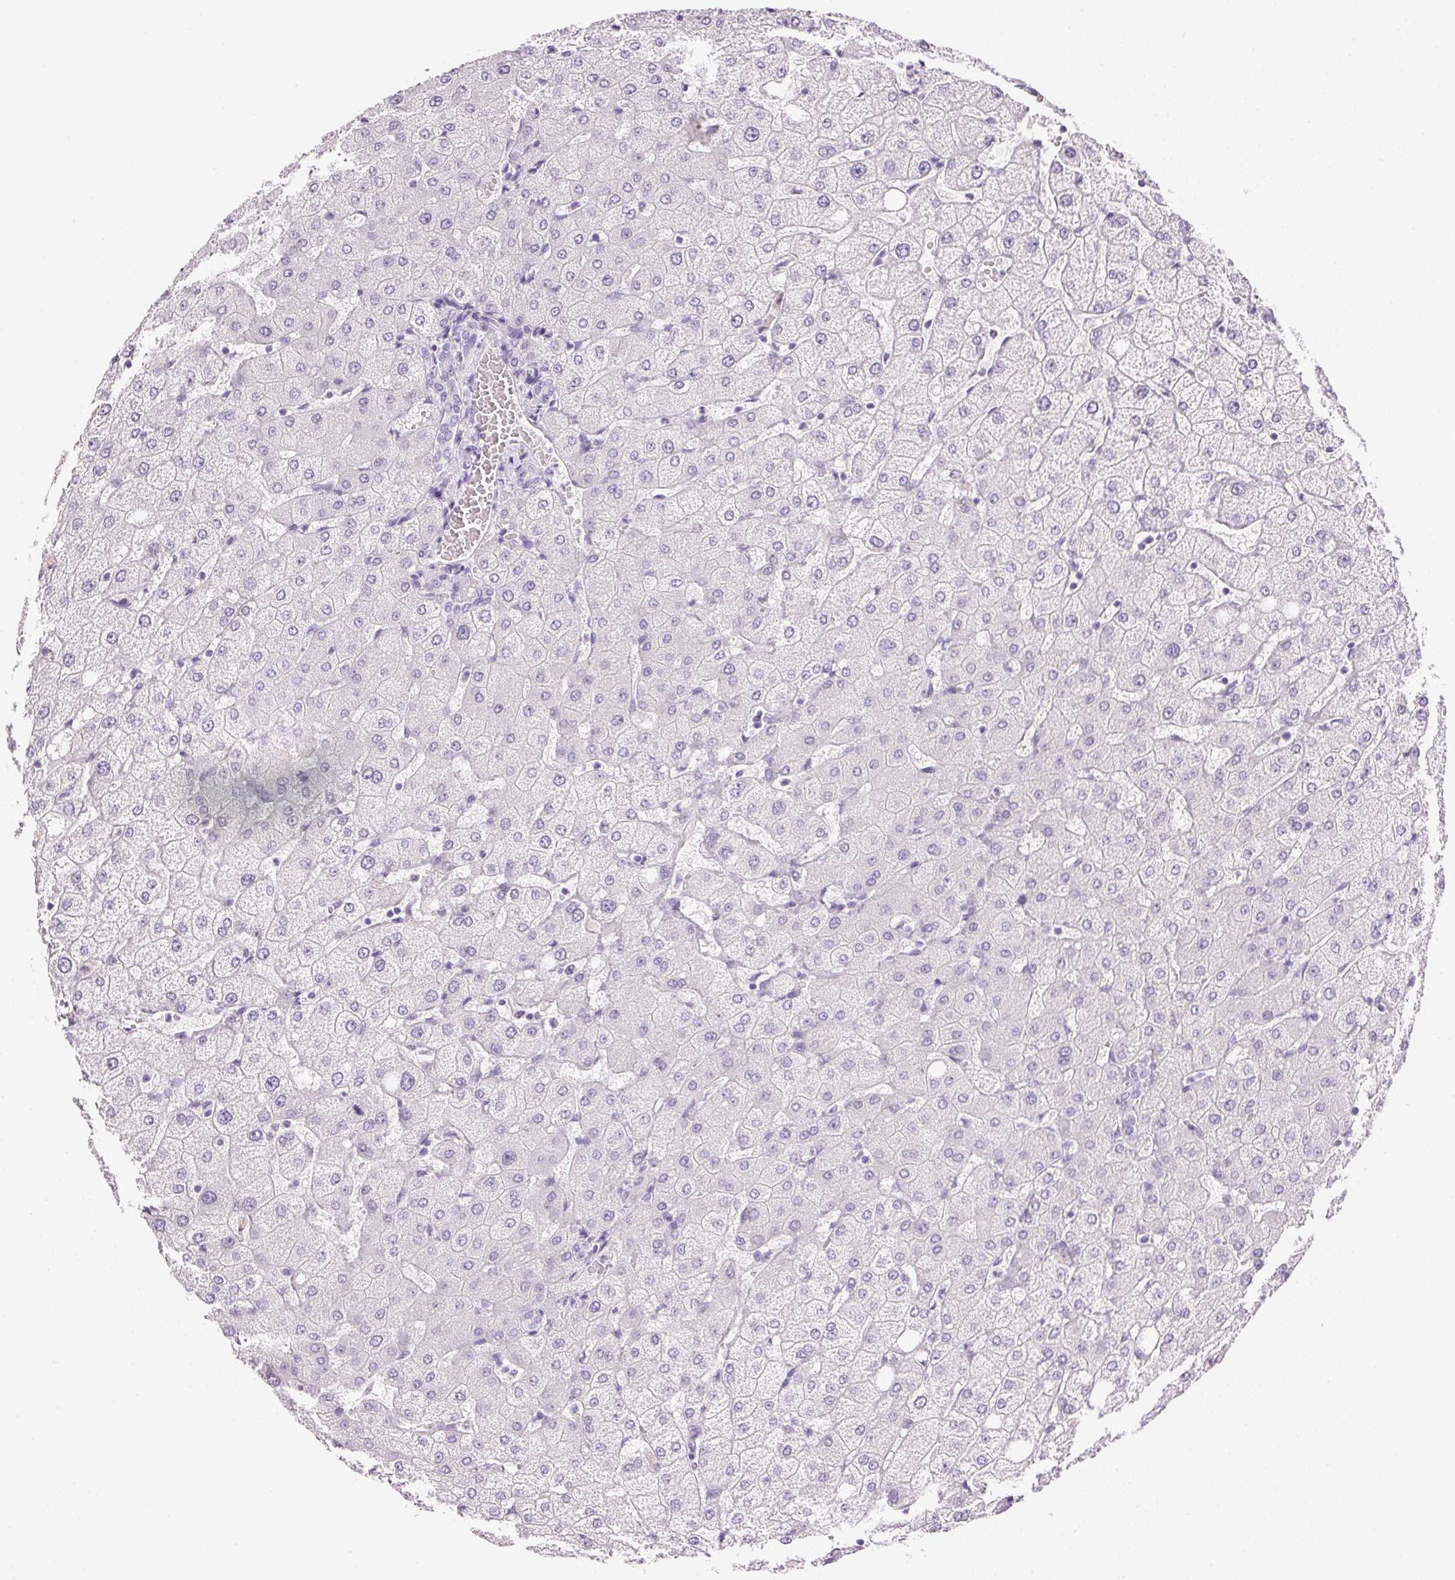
{"staining": {"intensity": "negative", "quantity": "none", "location": "none"}, "tissue": "liver", "cell_type": "Cholangiocytes", "image_type": "normal", "snomed": [{"axis": "morphology", "description": "Normal tissue, NOS"}, {"axis": "topography", "description": "Liver"}], "caption": "A micrograph of human liver is negative for staining in cholangiocytes. Brightfield microscopy of IHC stained with DAB (brown) and hematoxylin (blue), captured at high magnification.", "gene": "IGFBP1", "patient": {"sex": "female", "age": 54}}